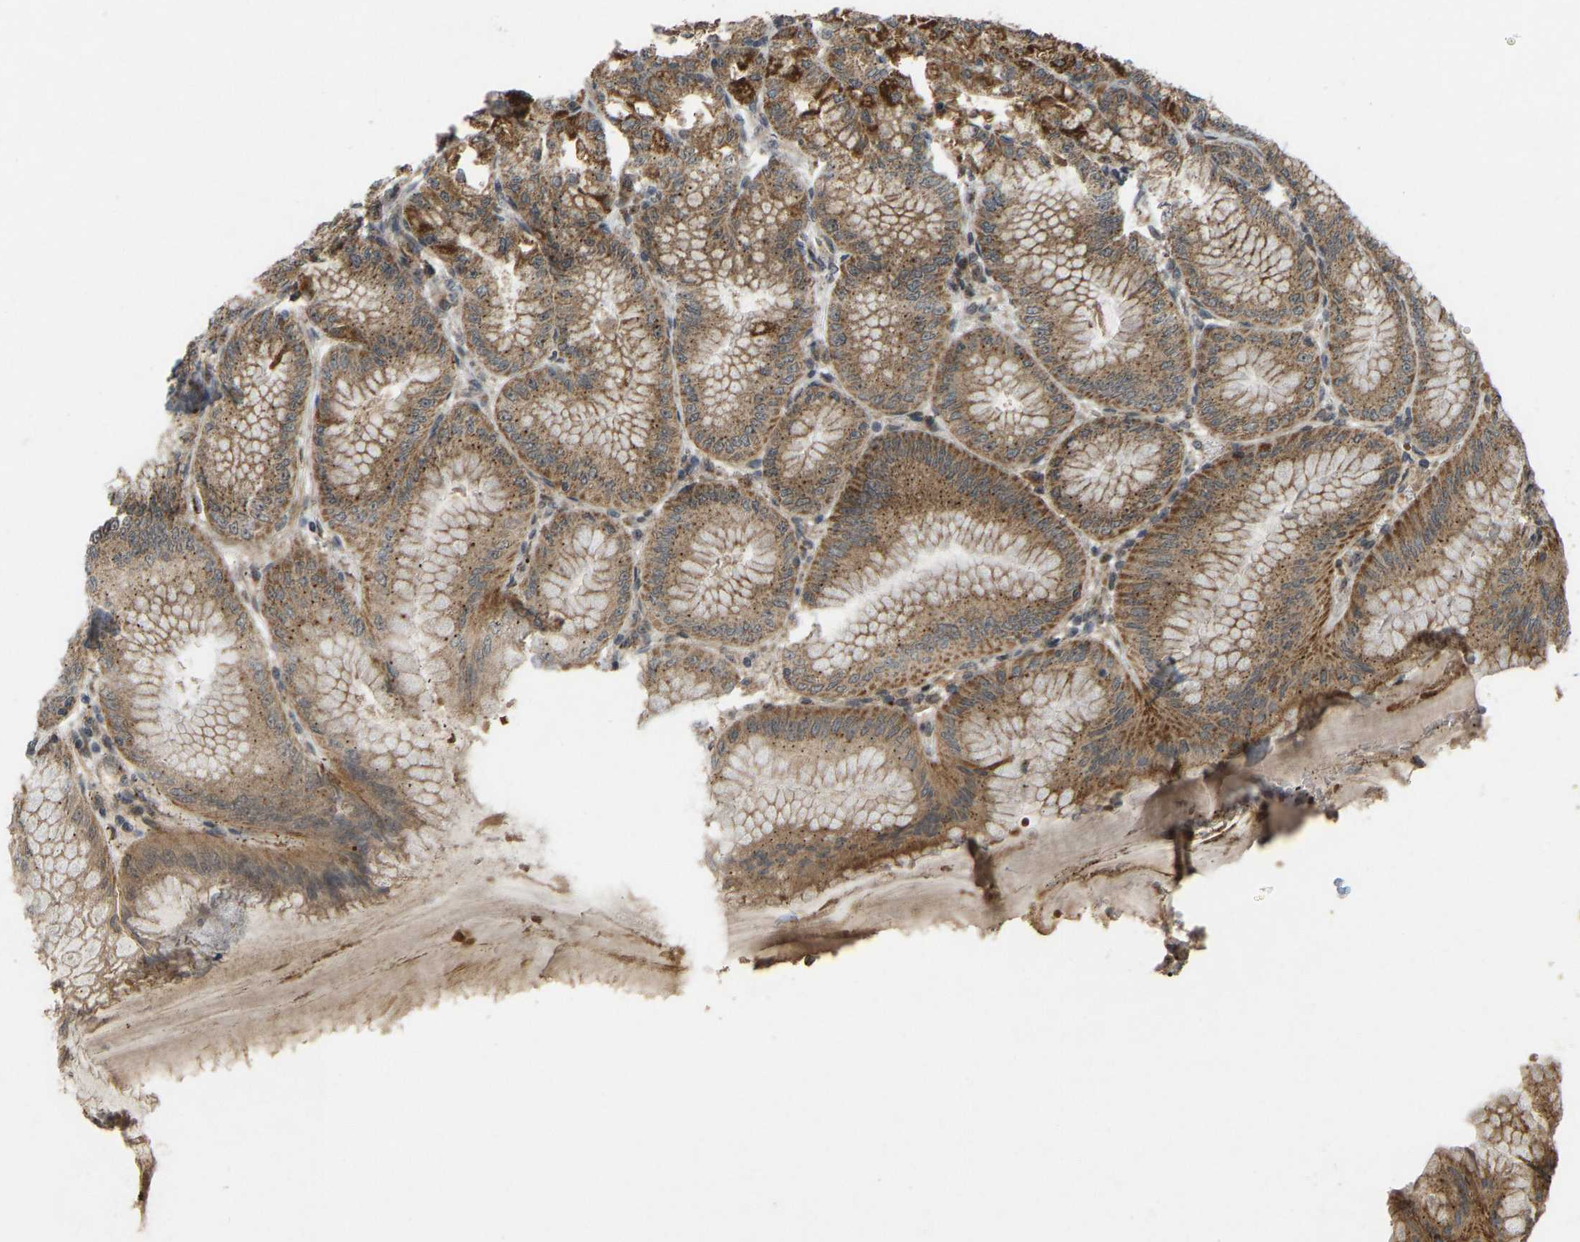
{"staining": {"intensity": "strong", "quantity": ">75%", "location": "cytoplasmic/membranous"}, "tissue": "stomach", "cell_type": "Glandular cells", "image_type": "normal", "snomed": [{"axis": "morphology", "description": "Normal tissue, NOS"}, {"axis": "topography", "description": "Stomach, lower"}], "caption": "IHC micrograph of benign stomach stained for a protein (brown), which shows high levels of strong cytoplasmic/membranous positivity in approximately >75% of glandular cells.", "gene": "ACADS", "patient": {"sex": "male", "age": 71}}